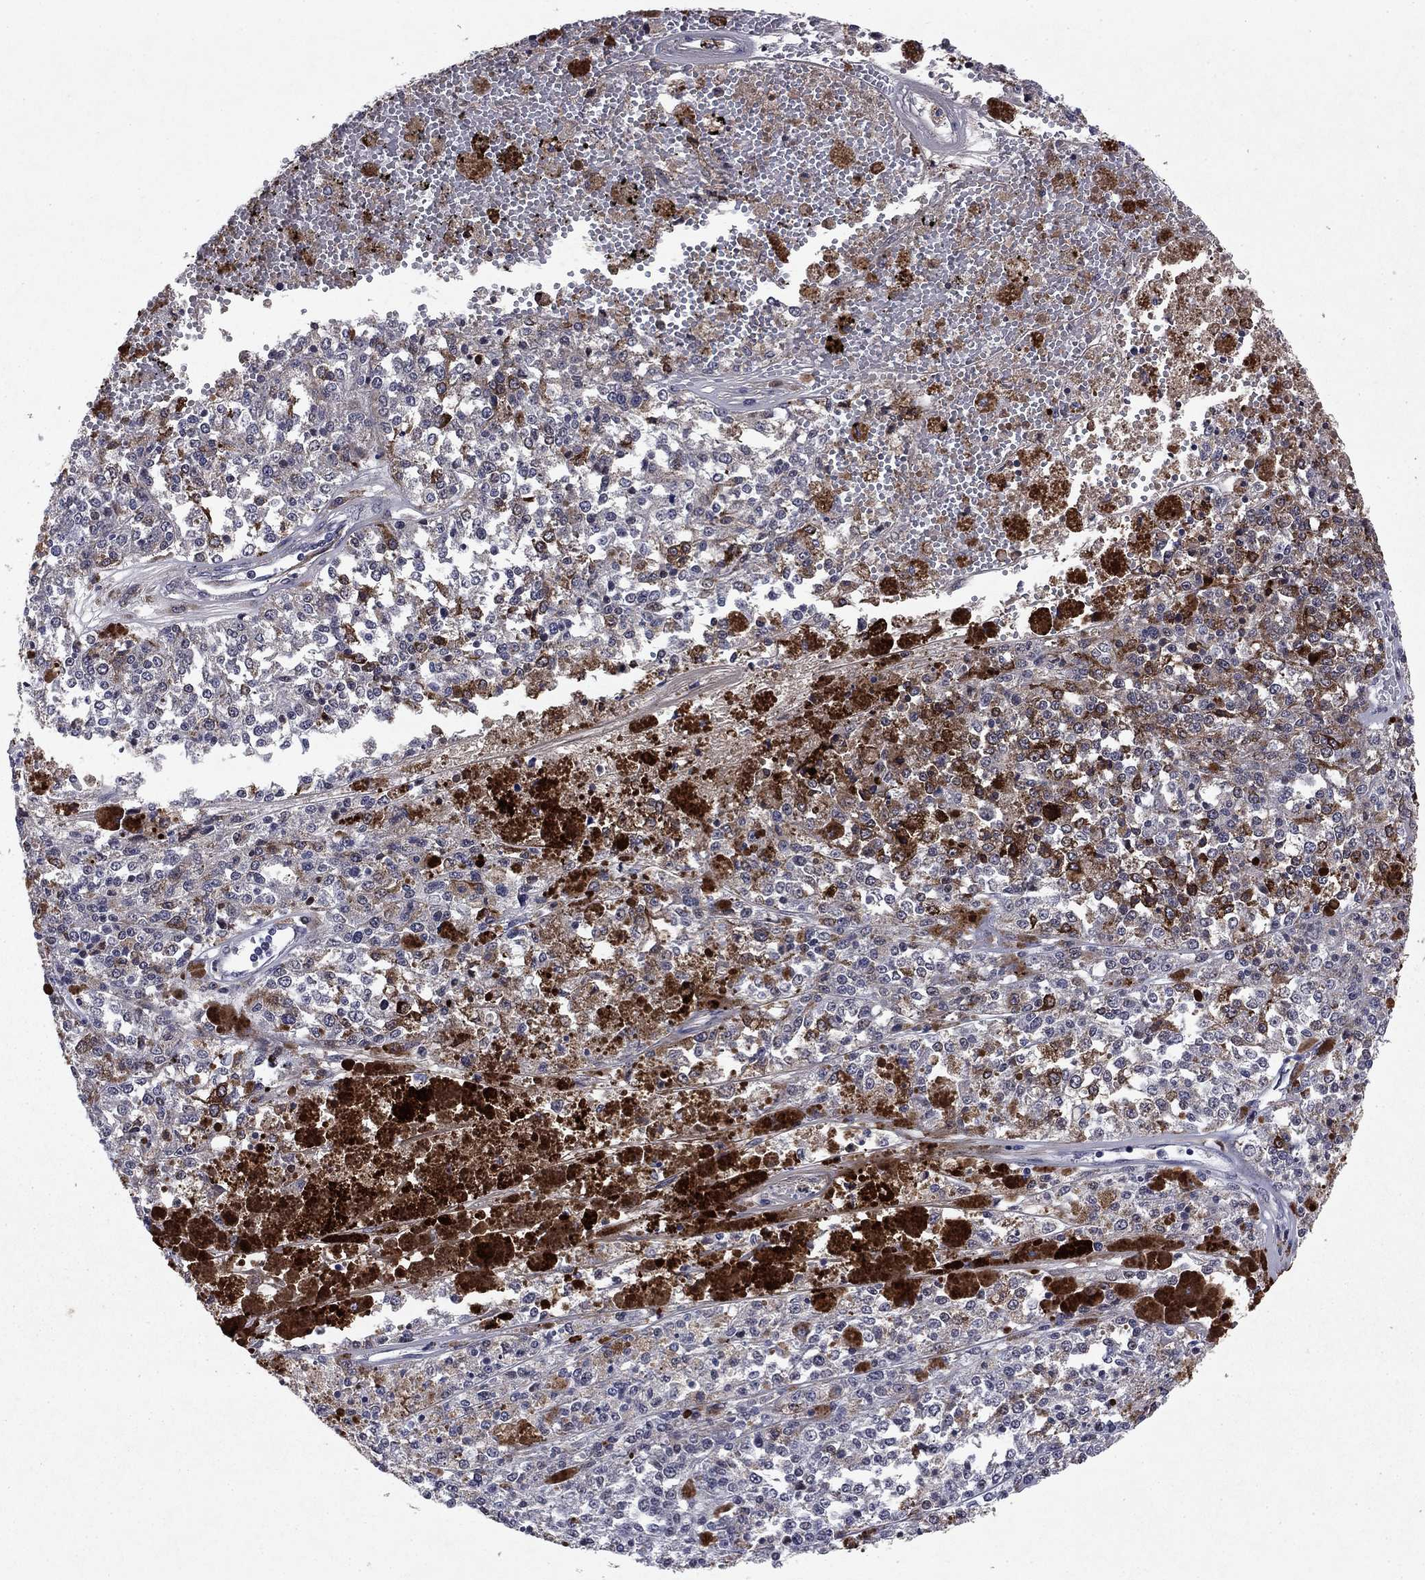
{"staining": {"intensity": "moderate", "quantity": "<25%", "location": "cytoplasmic/membranous"}, "tissue": "melanoma", "cell_type": "Tumor cells", "image_type": "cancer", "snomed": [{"axis": "morphology", "description": "Malignant melanoma, Metastatic site"}, {"axis": "topography", "description": "Lymph node"}], "caption": "Brown immunohistochemical staining in melanoma exhibits moderate cytoplasmic/membranous positivity in about <25% of tumor cells.", "gene": "ECM1", "patient": {"sex": "female", "age": 64}}